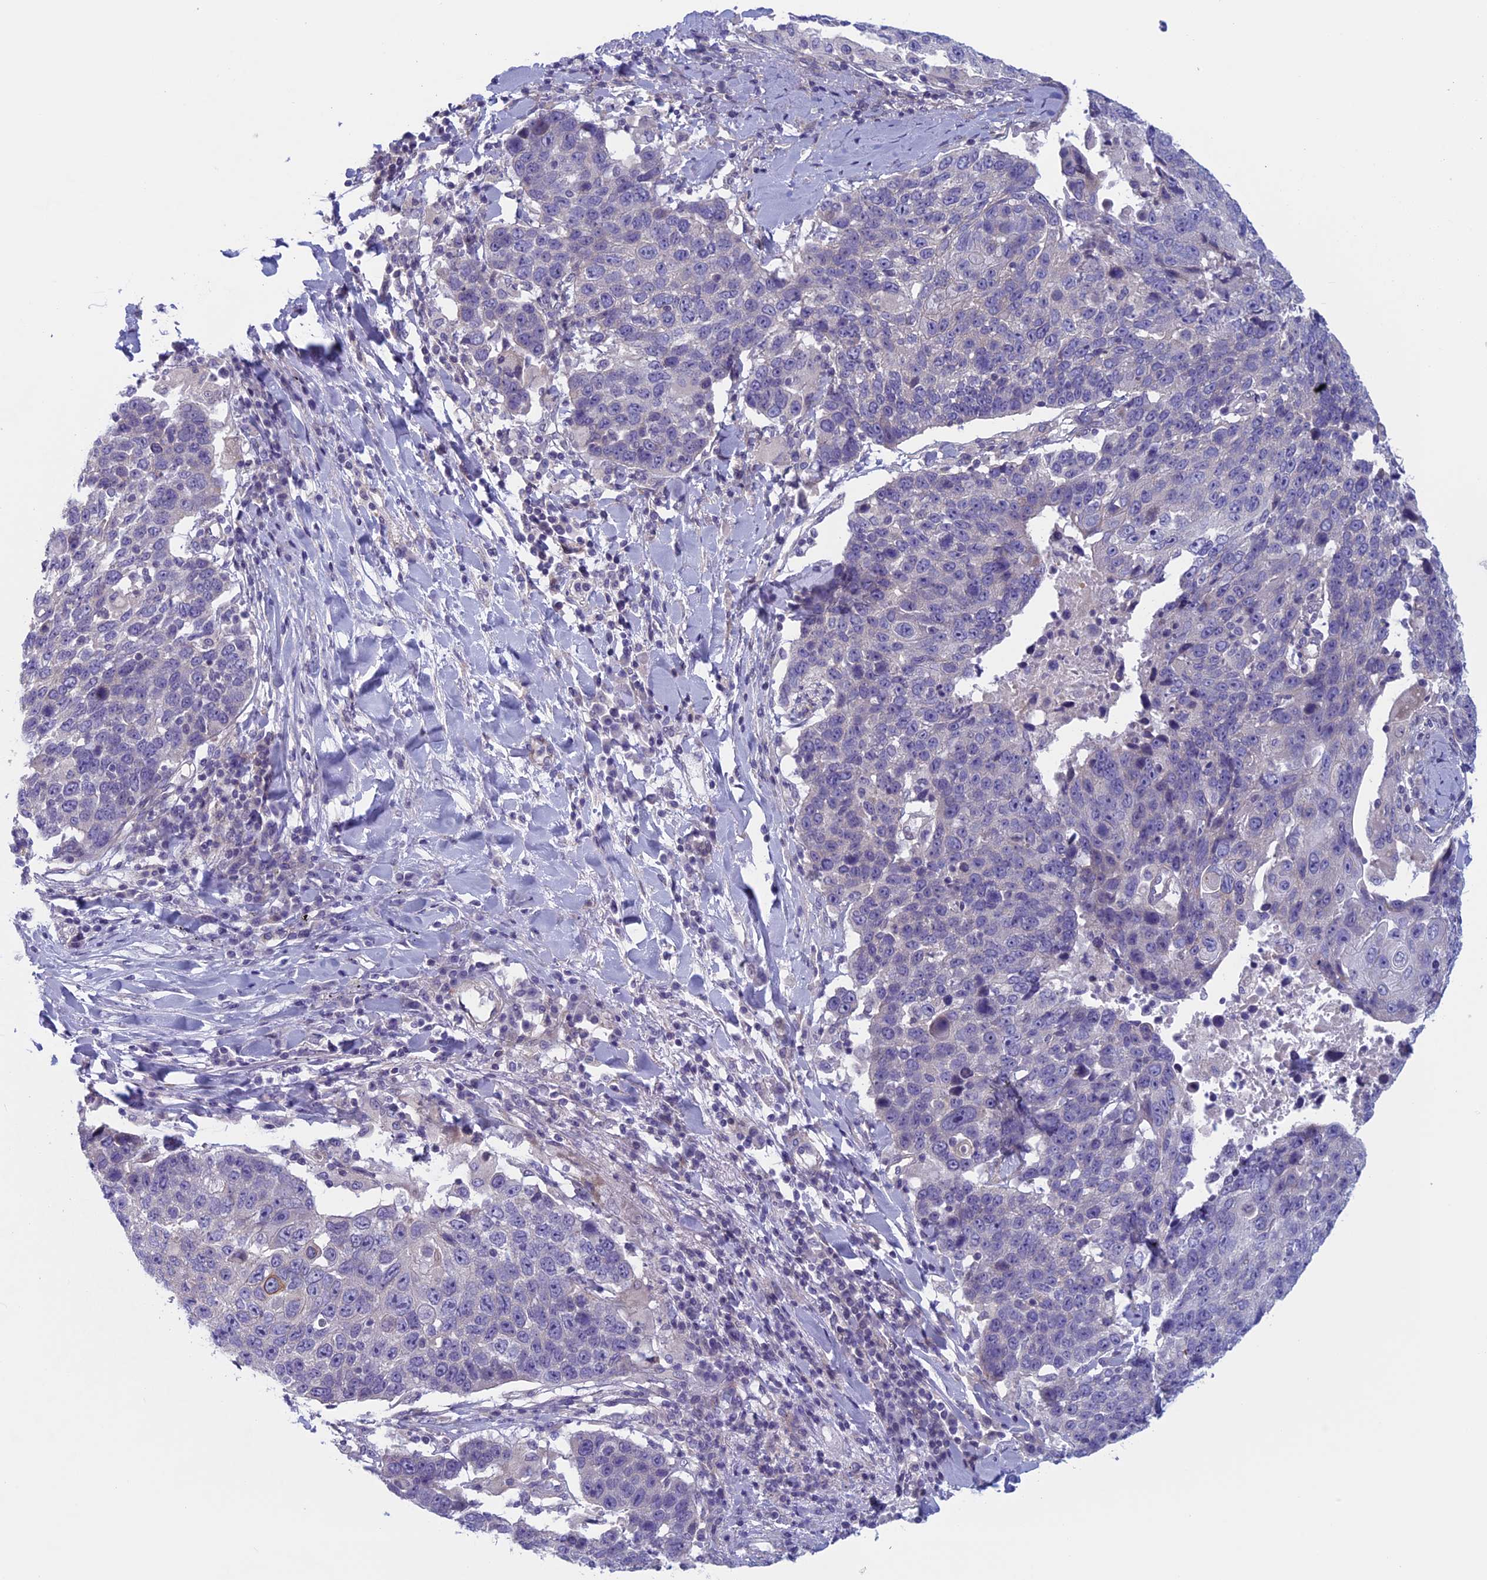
{"staining": {"intensity": "negative", "quantity": "none", "location": "none"}, "tissue": "lung cancer", "cell_type": "Tumor cells", "image_type": "cancer", "snomed": [{"axis": "morphology", "description": "Squamous cell carcinoma, NOS"}, {"axis": "topography", "description": "Lung"}], "caption": "This is an immunohistochemistry (IHC) histopathology image of human squamous cell carcinoma (lung). There is no expression in tumor cells.", "gene": "CNOT6L", "patient": {"sex": "male", "age": 66}}